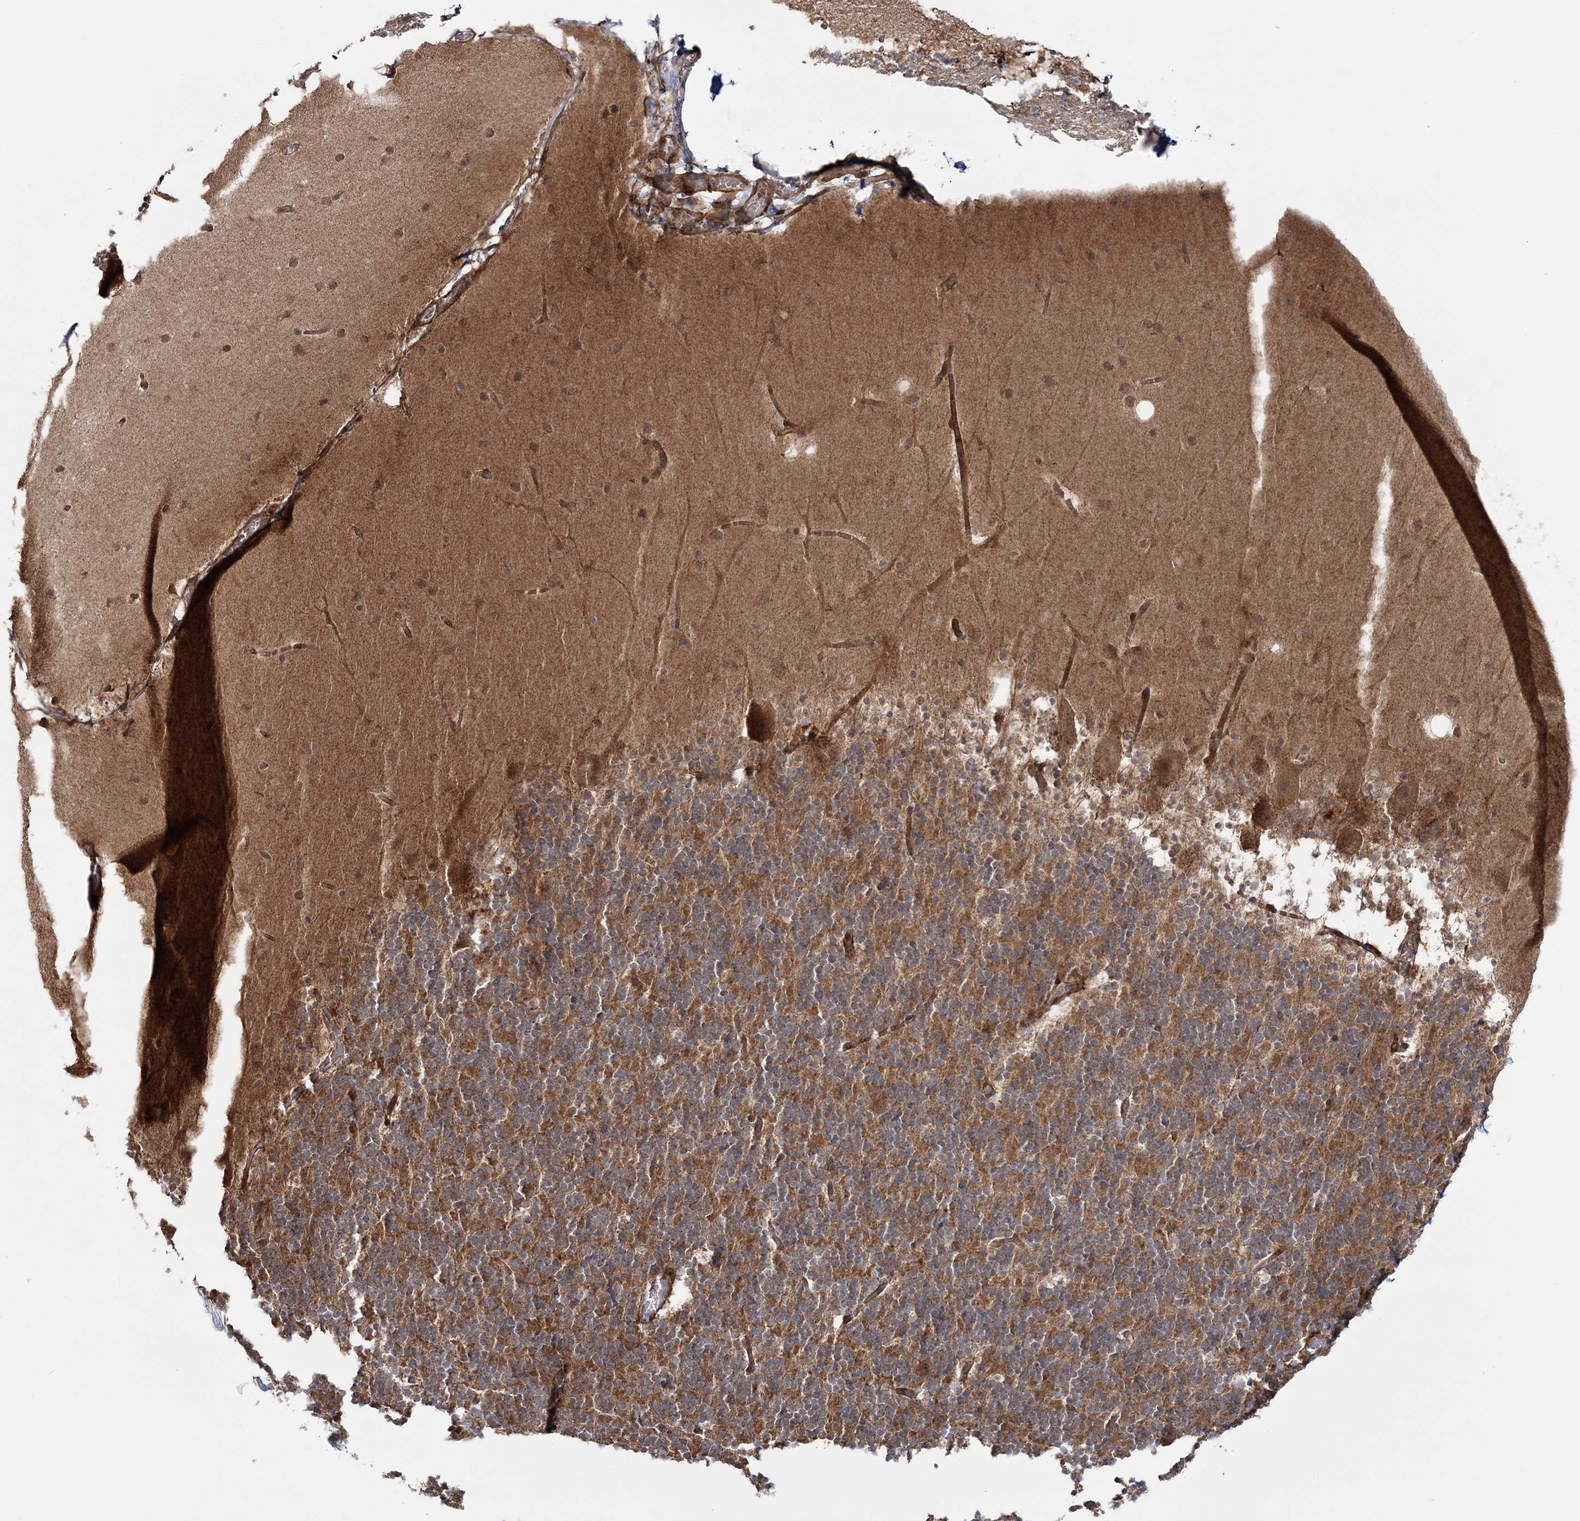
{"staining": {"intensity": "moderate", "quantity": ">75%", "location": "cytoplasmic/membranous"}, "tissue": "cerebellum", "cell_type": "Cells in granular layer", "image_type": "normal", "snomed": [{"axis": "morphology", "description": "Normal tissue, NOS"}, {"axis": "topography", "description": "Cerebellum"}], "caption": "Cells in granular layer show moderate cytoplasmic/membranous positivity in approximately >75% of cells in normal cerebellum.", "gene": "MOCS2", "patient": {"sex": "male", "age": 57}}